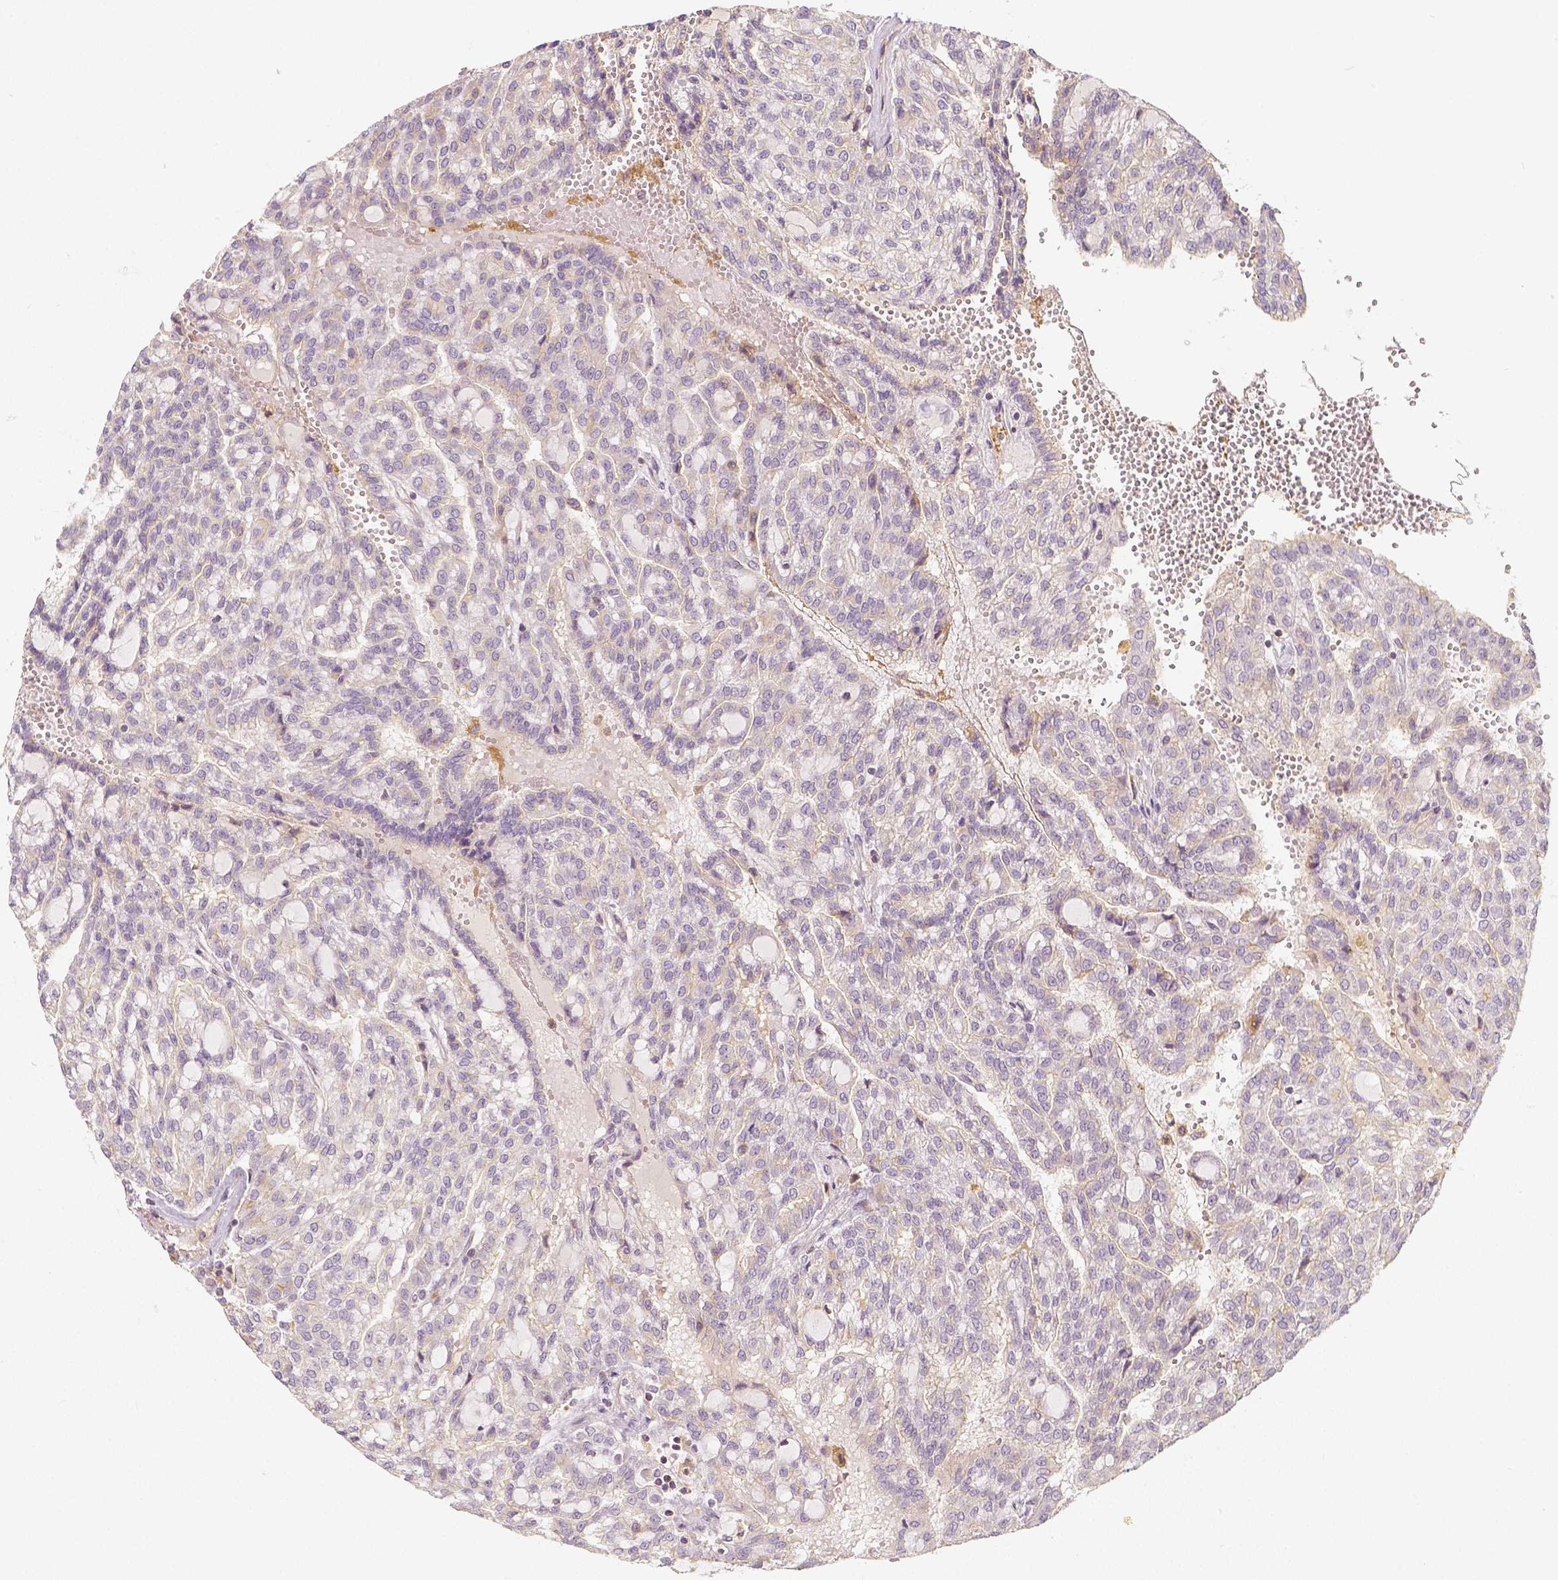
{"staining": {"intensity": "weak", "quantity": ">75%", "location": "cytoplasmic/membranous"}, "tissue": "renal cancer", "cell_type": "Tumor cells", "image_type": "cancer", "snomed": [{"axis": "morphology", "description": "Adenocarcinoma, NOS"}, {"axis": "topography", "description": "Kidney"}], "caption": "A brown stain labels weak cytoplasmic/membranous expression of a protein in renal cancer tumor cells.", "gene": "PTPRJ", "patient": {"sex": "male", "age": 63}}